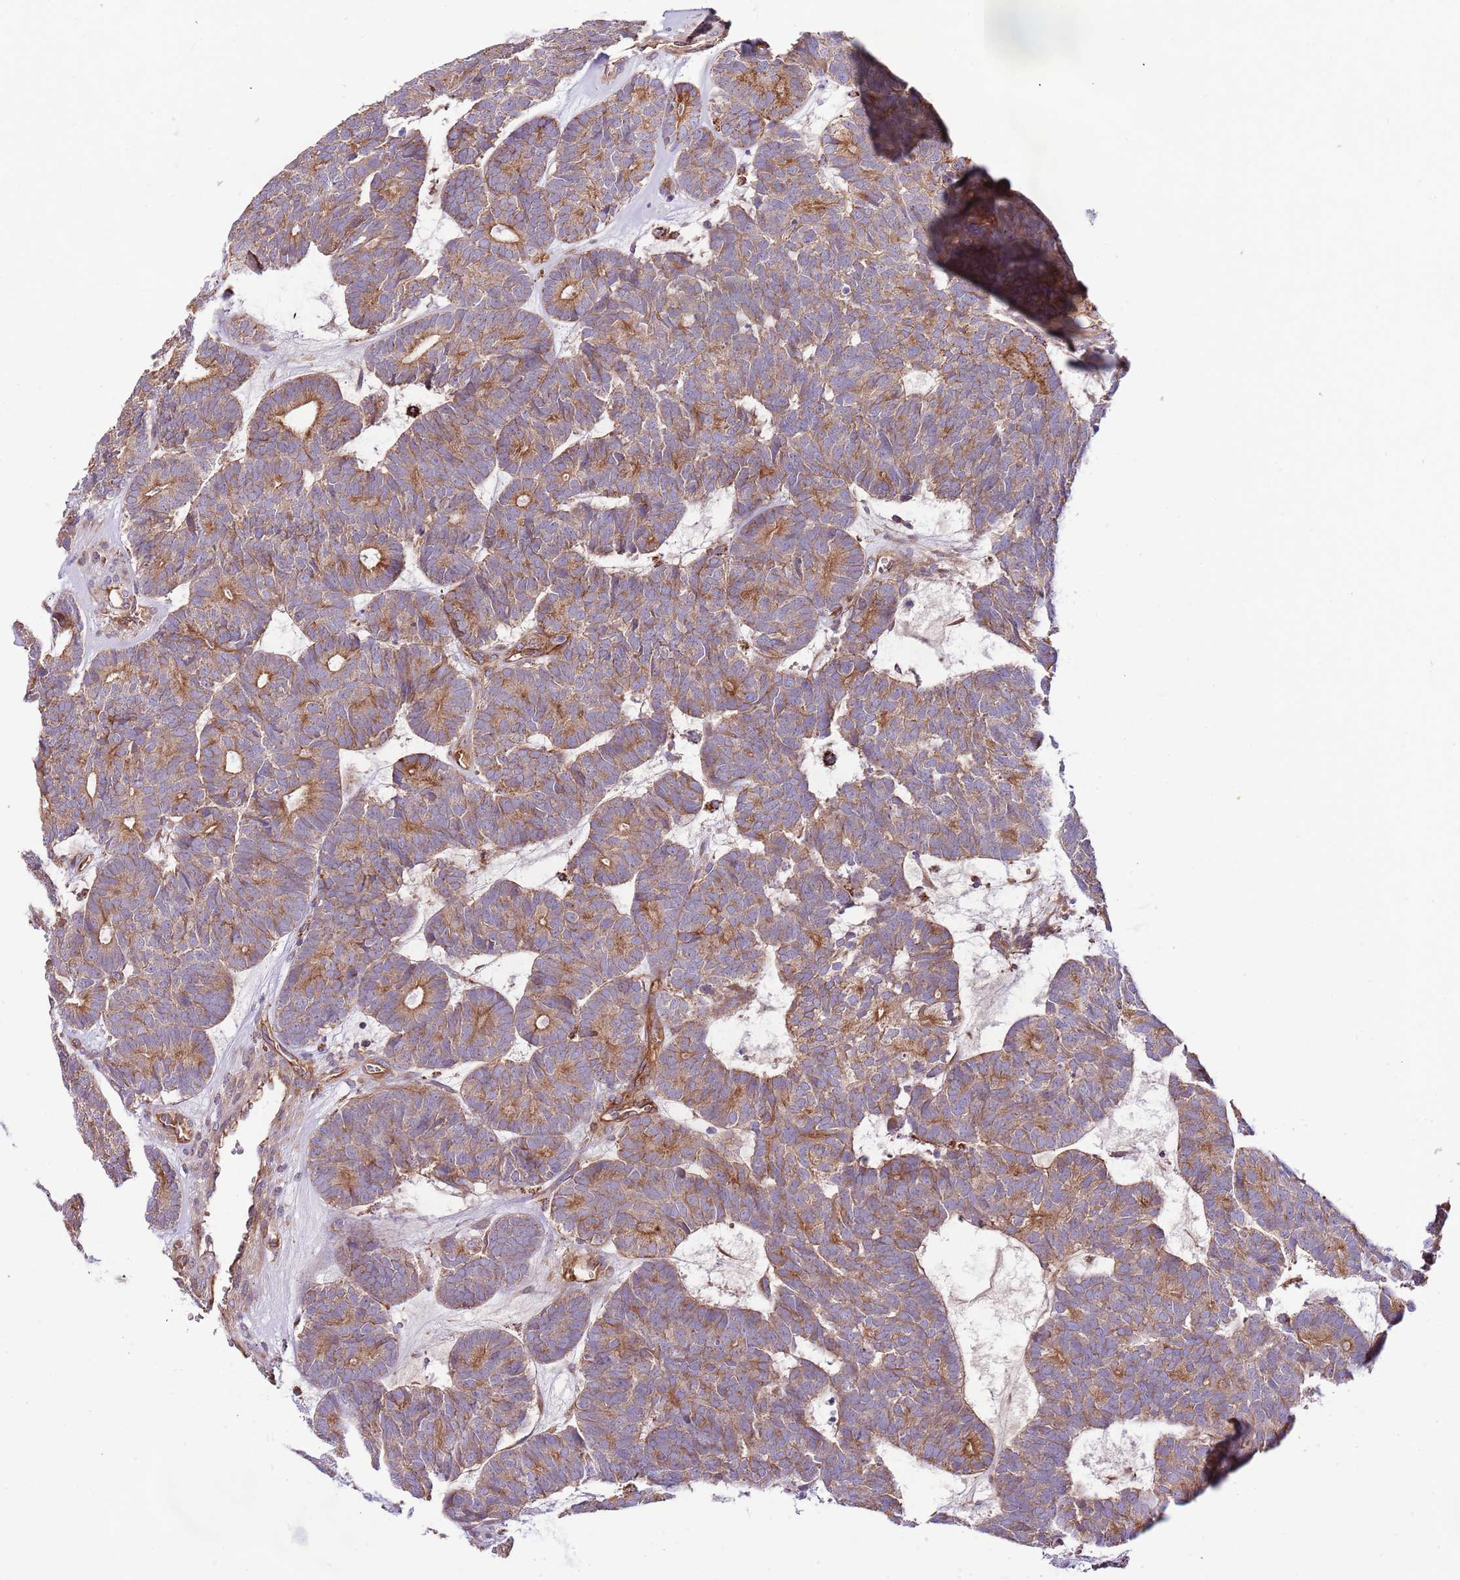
{"staining": {"intensity": "moderate", "quantity": ">75%", "location": "cytoplasmic/membranous"}, "tissue": "head and neck cancer", "cell_type": "Tumor cells", "image_type": "cancer", "snomed": [{"axis": "morphology", "description": "Adenocarcinoma, NOS"}, {"axis": "topography", "description": "Head-Neck"}], "caption": "Head and neck cancer was stained to show a protein in brown. There is medium levels of moderate cytoplasmic/membranous expression in about >75% of tumor cells. The protein of interest is shown in brown color, while the nuclei are stained blue.", "gene": "DOCK6", "patient": {"sex": "female", "age": 81}}